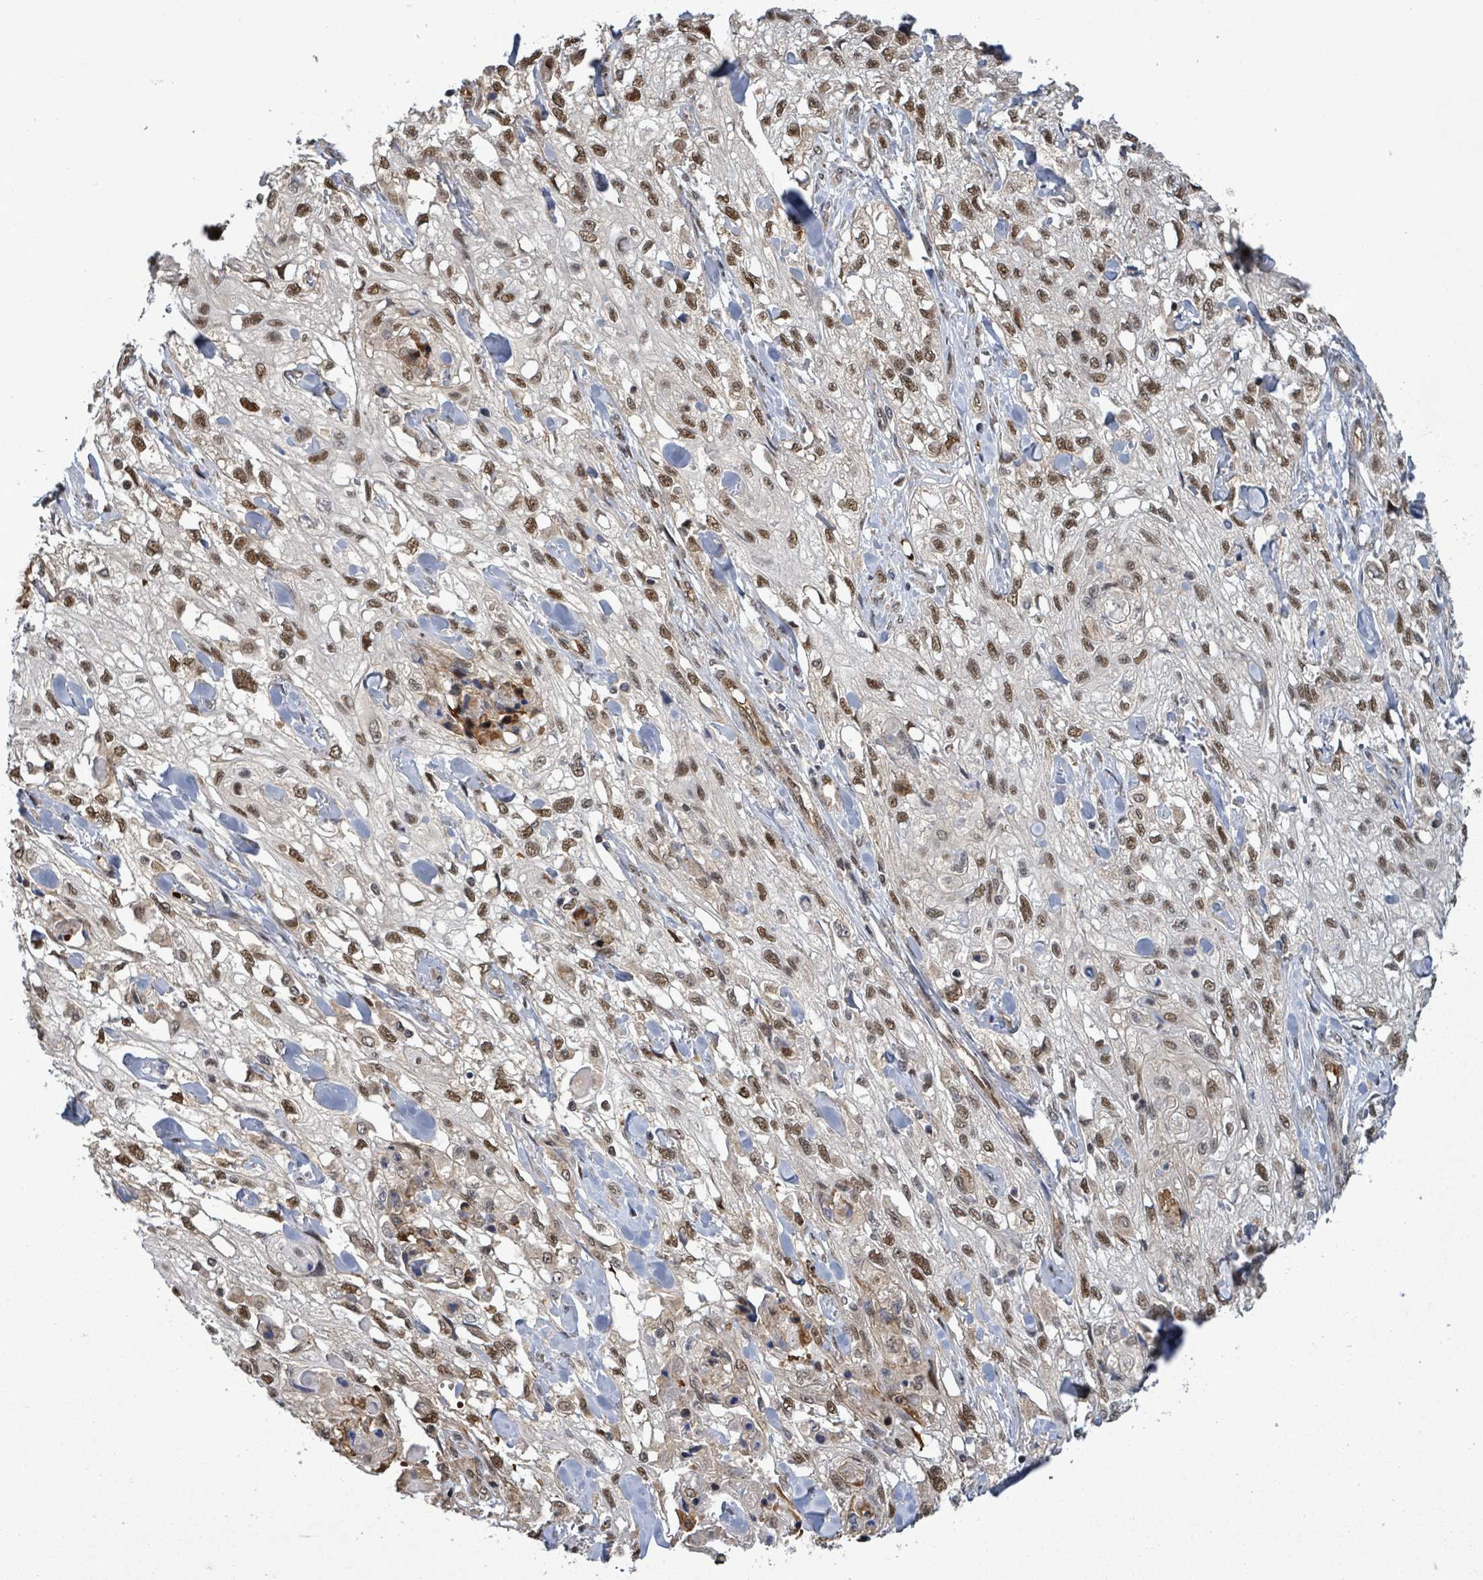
{"staining": {"intensity": "moderate", "quantity": ">75%", "location": "nuclear"}, "tissue": "skin cancer", "cell_type": "Tumor cells", "image_type": "cancer", "snomed": [{"axis": "morphology", "description": "Squamous cell carcinoma, NOS"}, {"axis": "topography", "description": "Skin"}, {"axis": "topography", "description": "Vulva"}], "caption": "Skin cancer (squamous cell carcinoma) was stained to show a protein in brown. There is medium levels of moderate nuclear positivity in about >75% of tumor cells.", "gene": "PATZ1", "patient": {"sex": "female", "age": 86}}